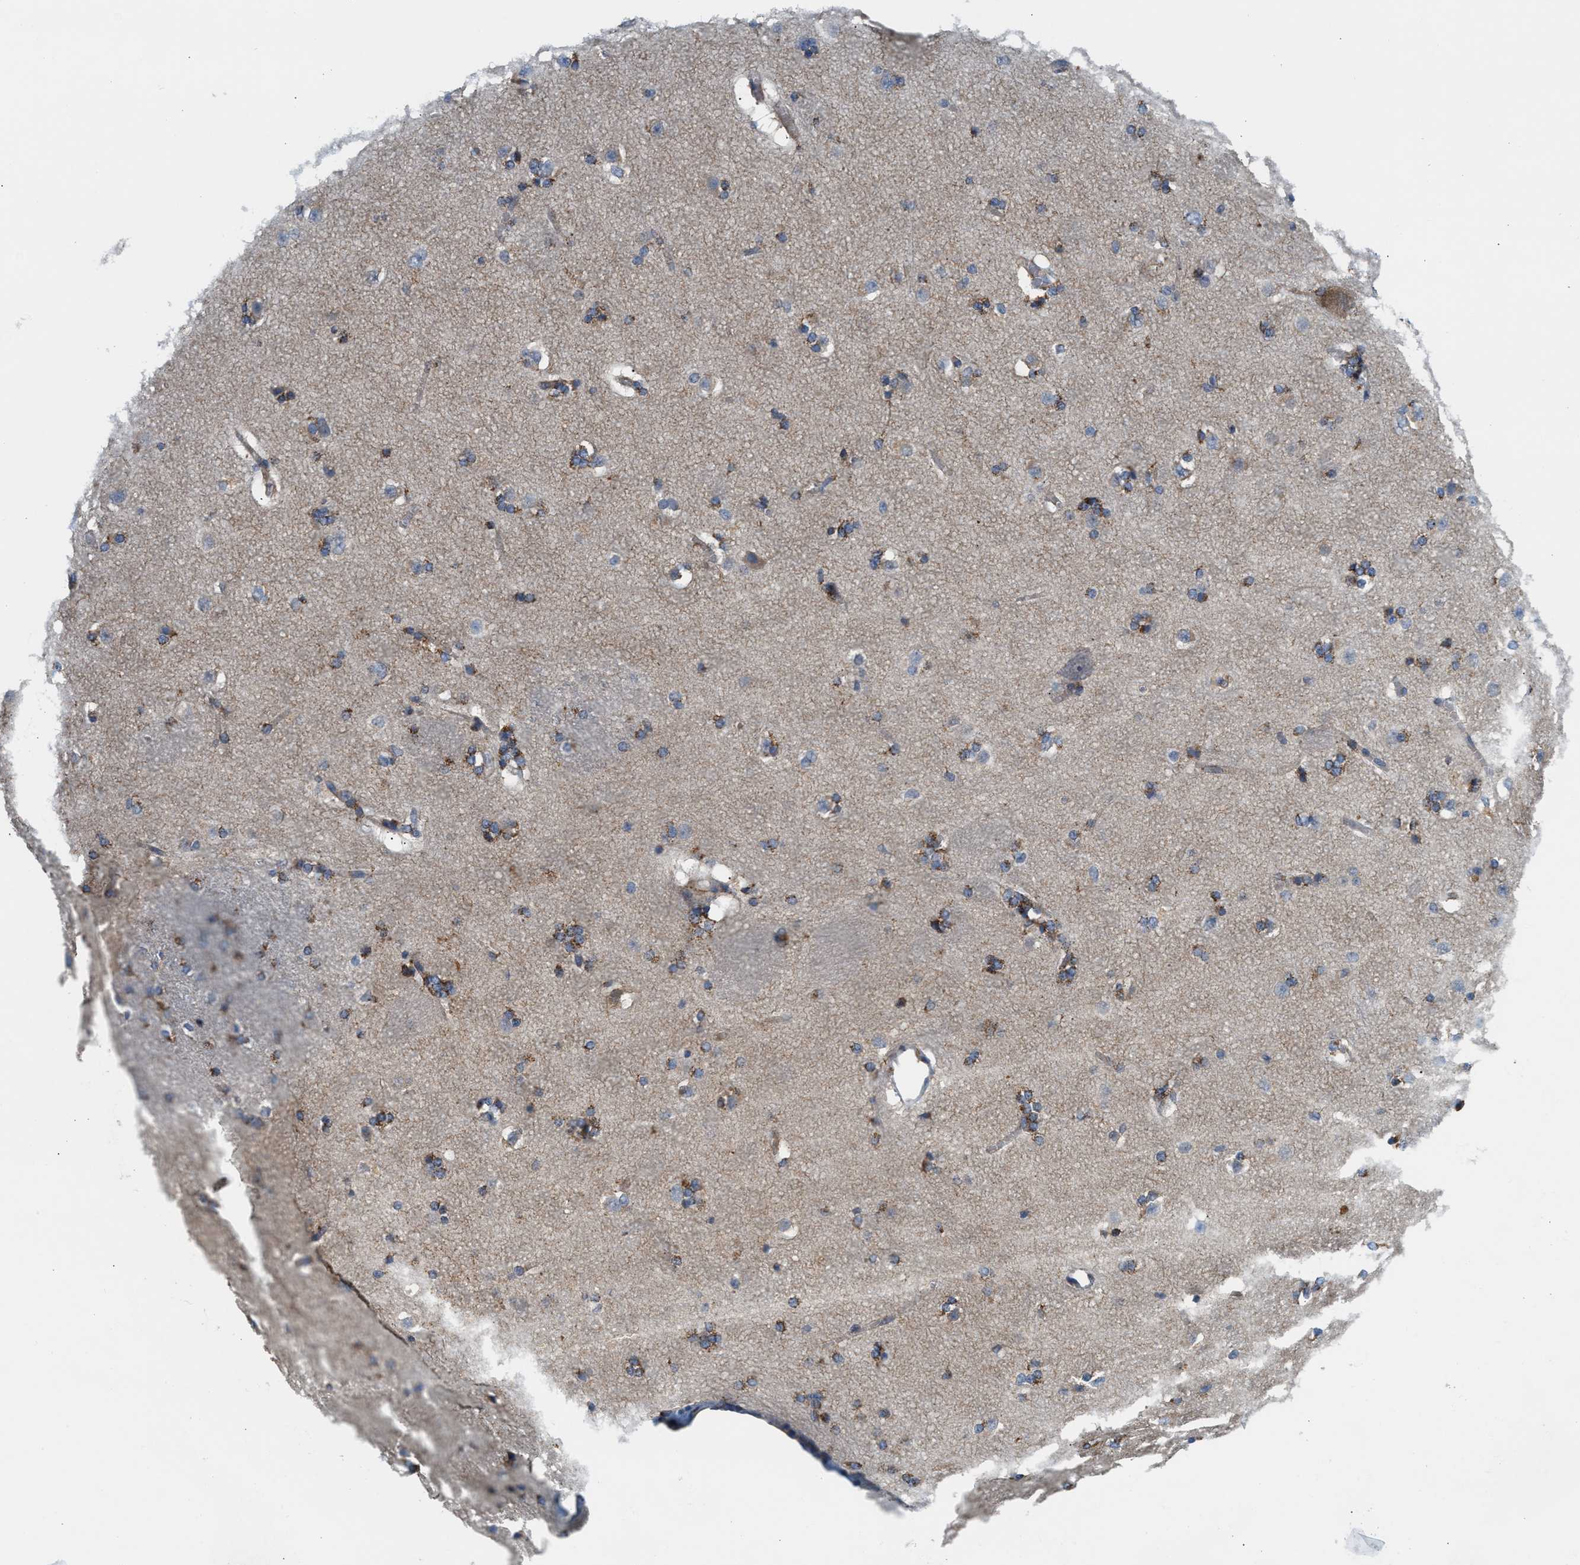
{"staining": {"intensity": "moderate", "quantity": "25%-75%", "location": "cytoplasmic/membranous"}, "tissue": "caudate", "cell_type": "Glial cells", "image_type": "normal", "snomed": [{"axis": "morphology", "description": "Normal tissue, NOS"}, {"axis": "topography", "description": "Lateral ventricle wall"}], "caption": "Immunohistochemical staining of normal human caudate shows moderate cytoplasmic/membranous protein expression in approximately 25%-75% of glial cells. (Stains: DAB in brown, nuclei in blue, Microscopy: brightfield microscopy at high magnification).", "gene": "TBC1D15", "patient": {"sex": "female", "age": 19}}